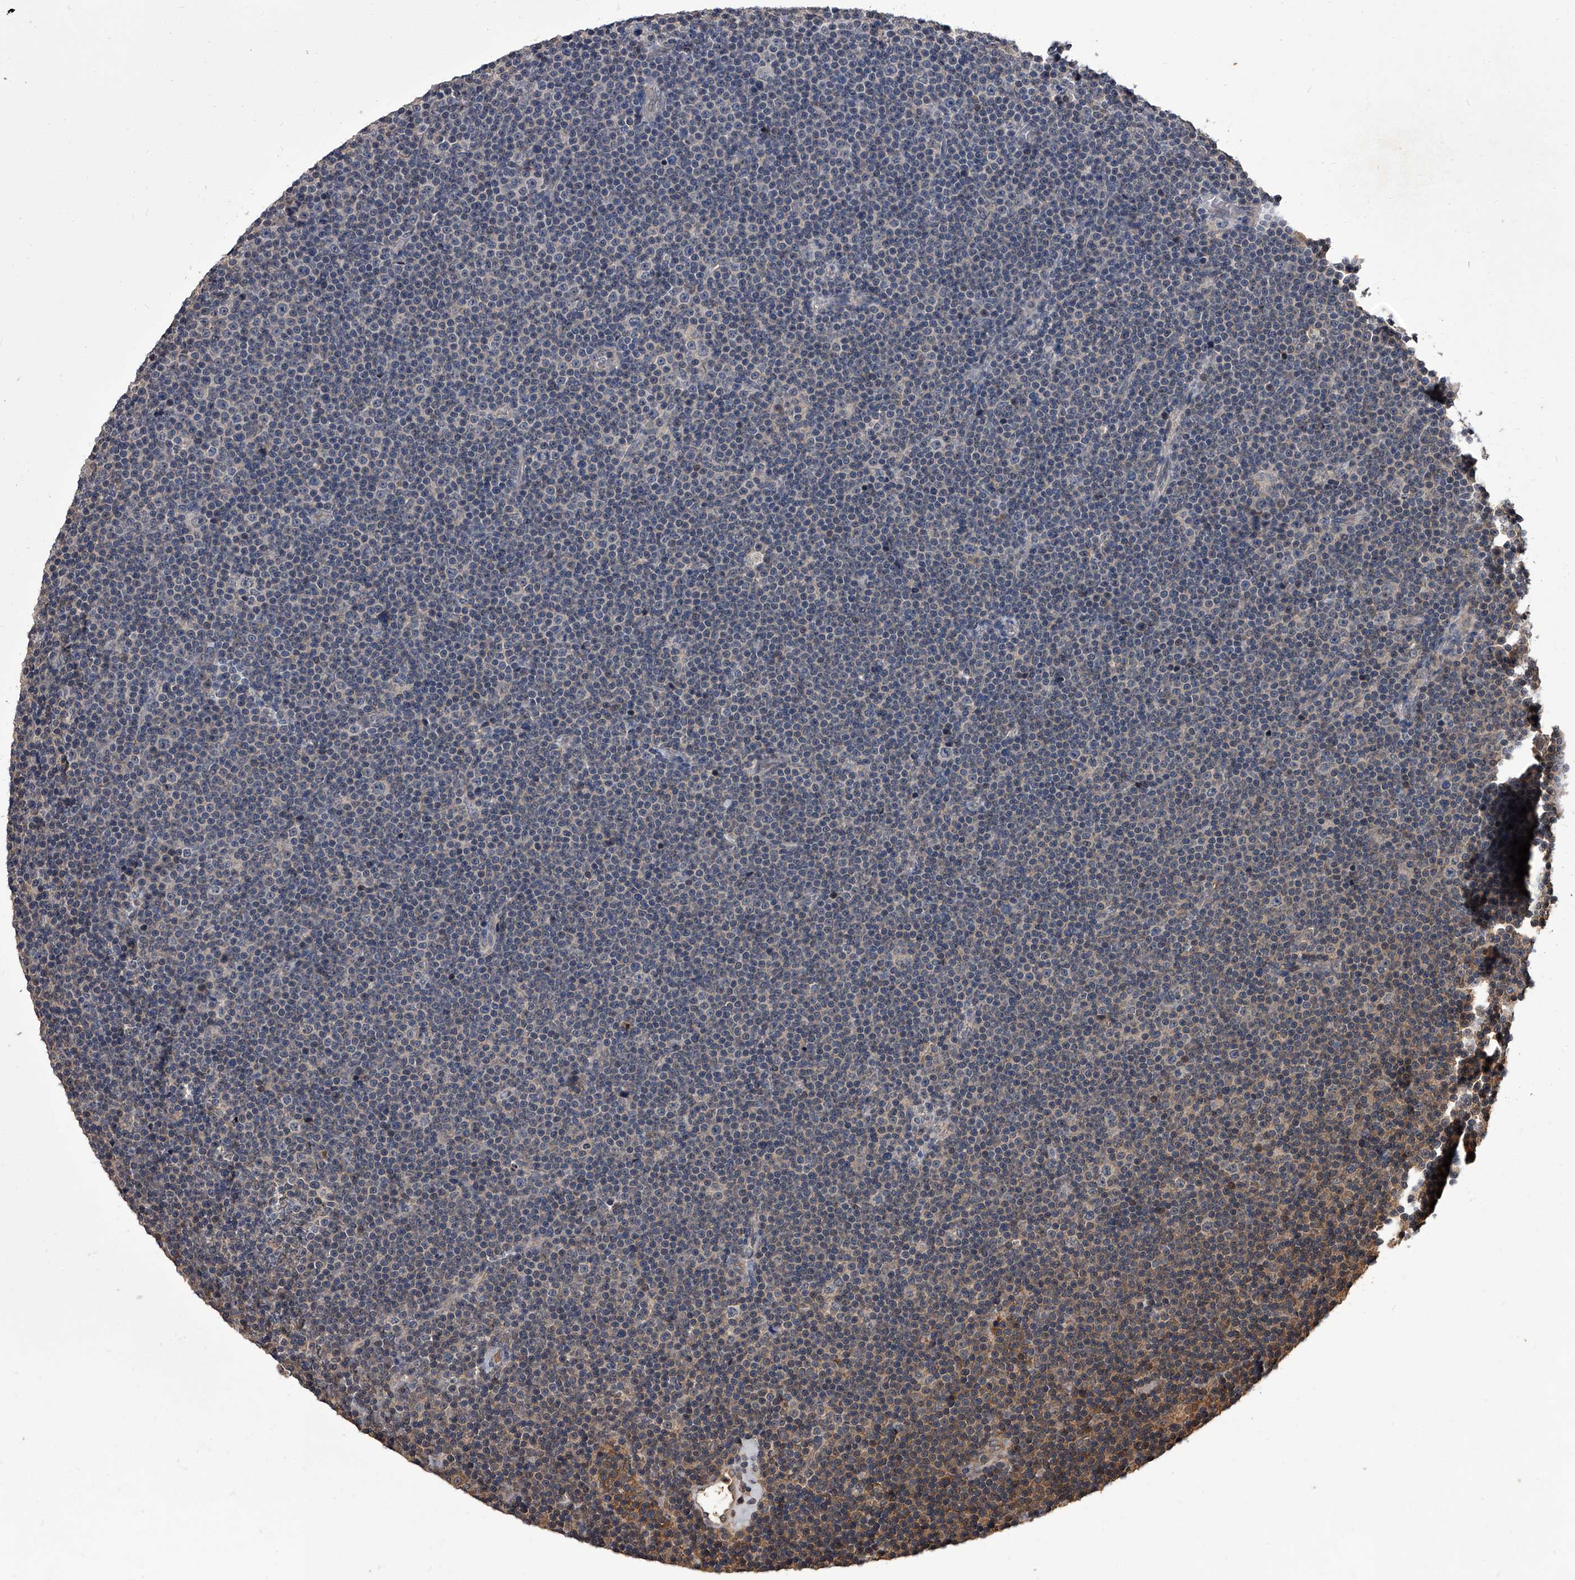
{"staining": {"intensity": "negative", "quantity": "none", "location": "none"}, "tissue": "lymphoma", "cell_type": "Tumor cells", "image_type": "cancer", "snomed": [{"axis": "morphology", "description": "Malignant lymphoma, non-Hodgkin's type, Low grade"}, {"axis": "topography", "description": "Lymph node"}], "caption": "The IHC histopathology image has no significant expression in tumor cells of lymphoma tissue.", "gene": "SLC18B1", "patient": {"sex": "female", "age": 67}}